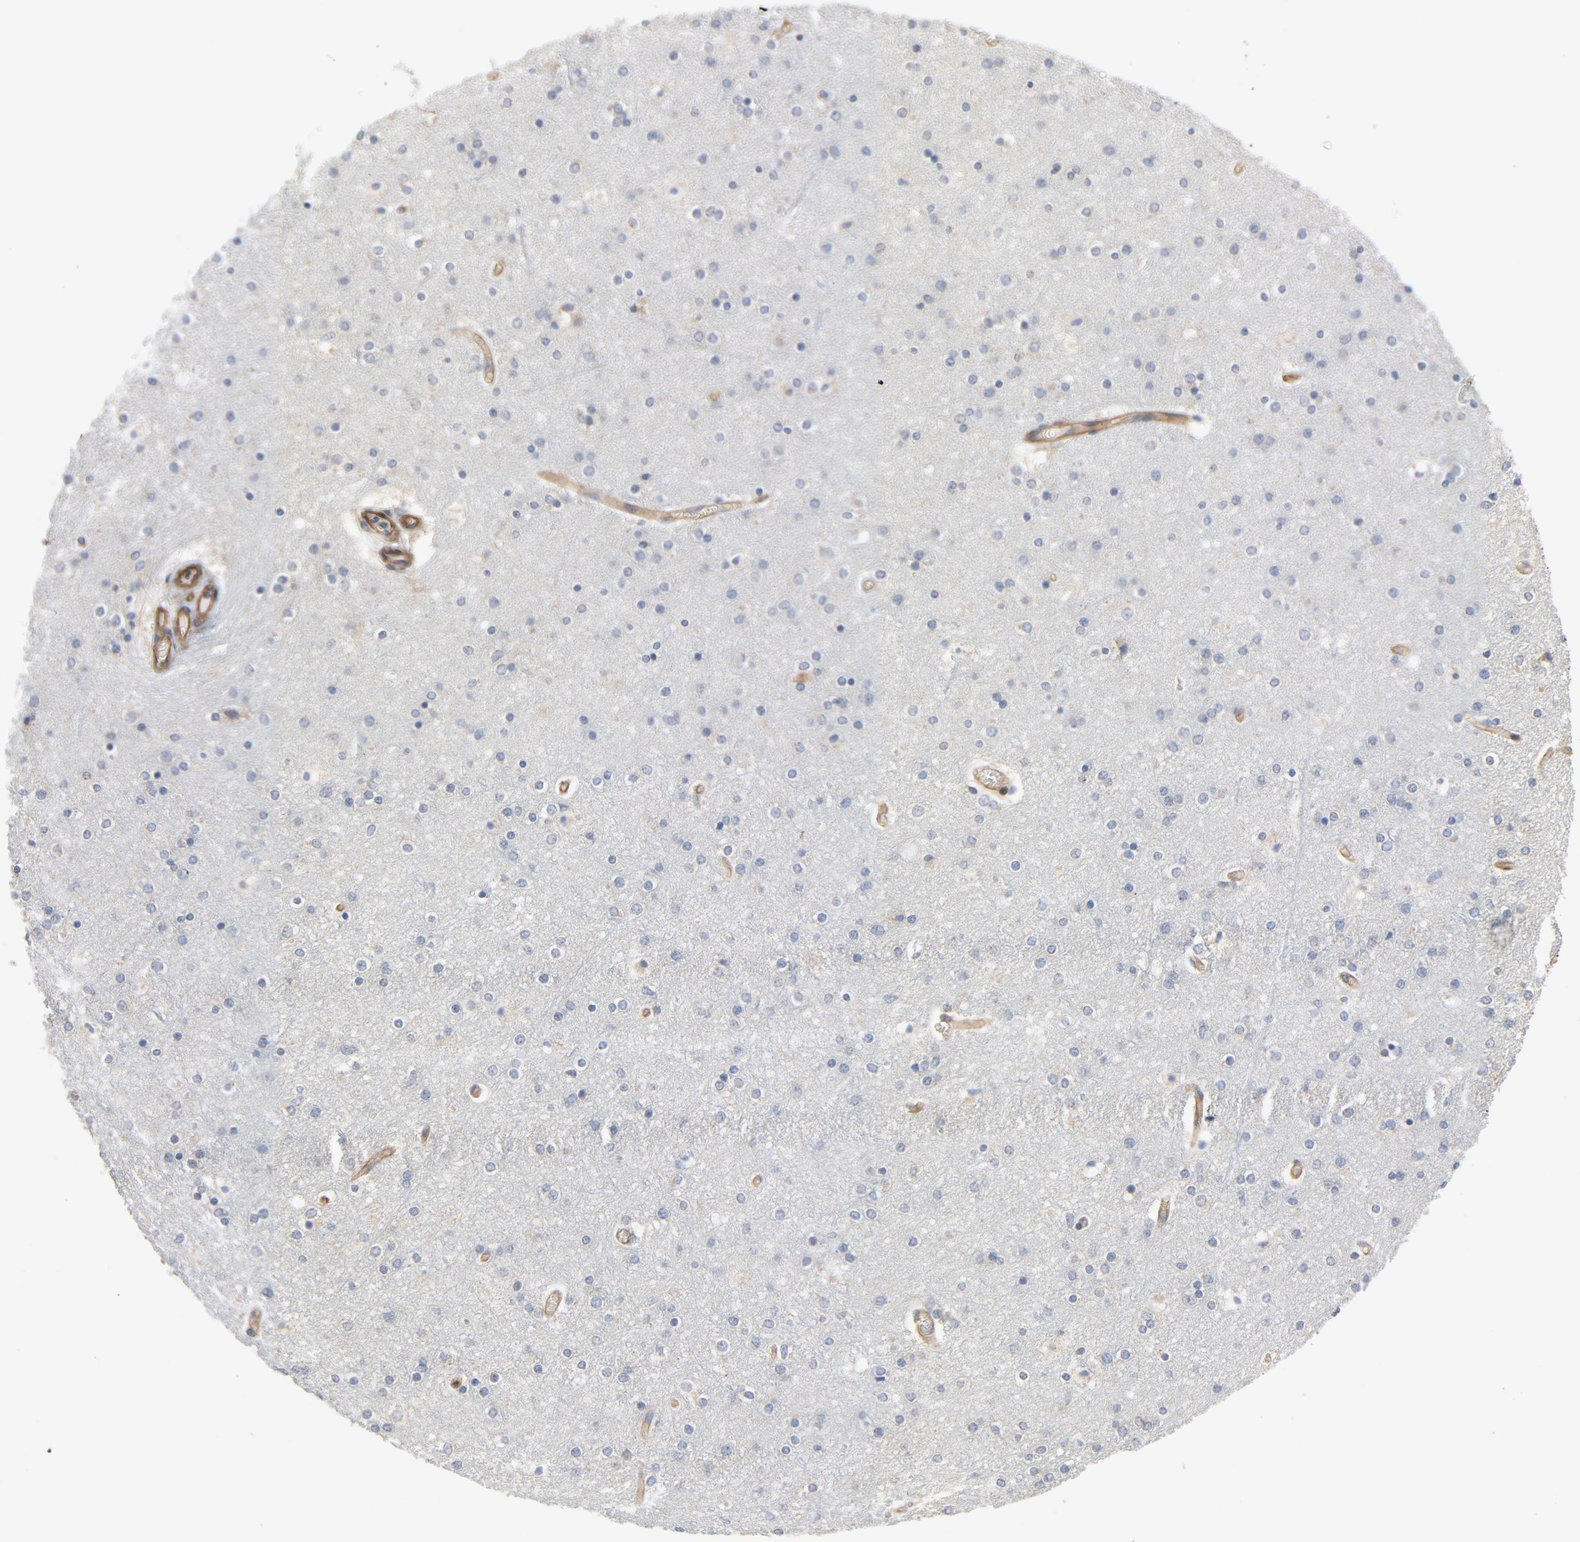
{"staining": {"intensity": "moderate", "quantity": ">75%", "location": "cytoplasmic/membranous"}, "tissue": "cerebral cortex", "cell_type": "Endothelial cells", "image_type": "normal", "snomed": [{"axis": "morphology", "description": "Normal tissue, NOS"}, {"axis": "topography", "description": "Cerebral cortex"}], "caption": "Human cerebral cortex stained with a protein marker displays moderate staining in endothelial cells.", "gene": "TRIOBP", "patient": {"sex": "female", "age": 54}}